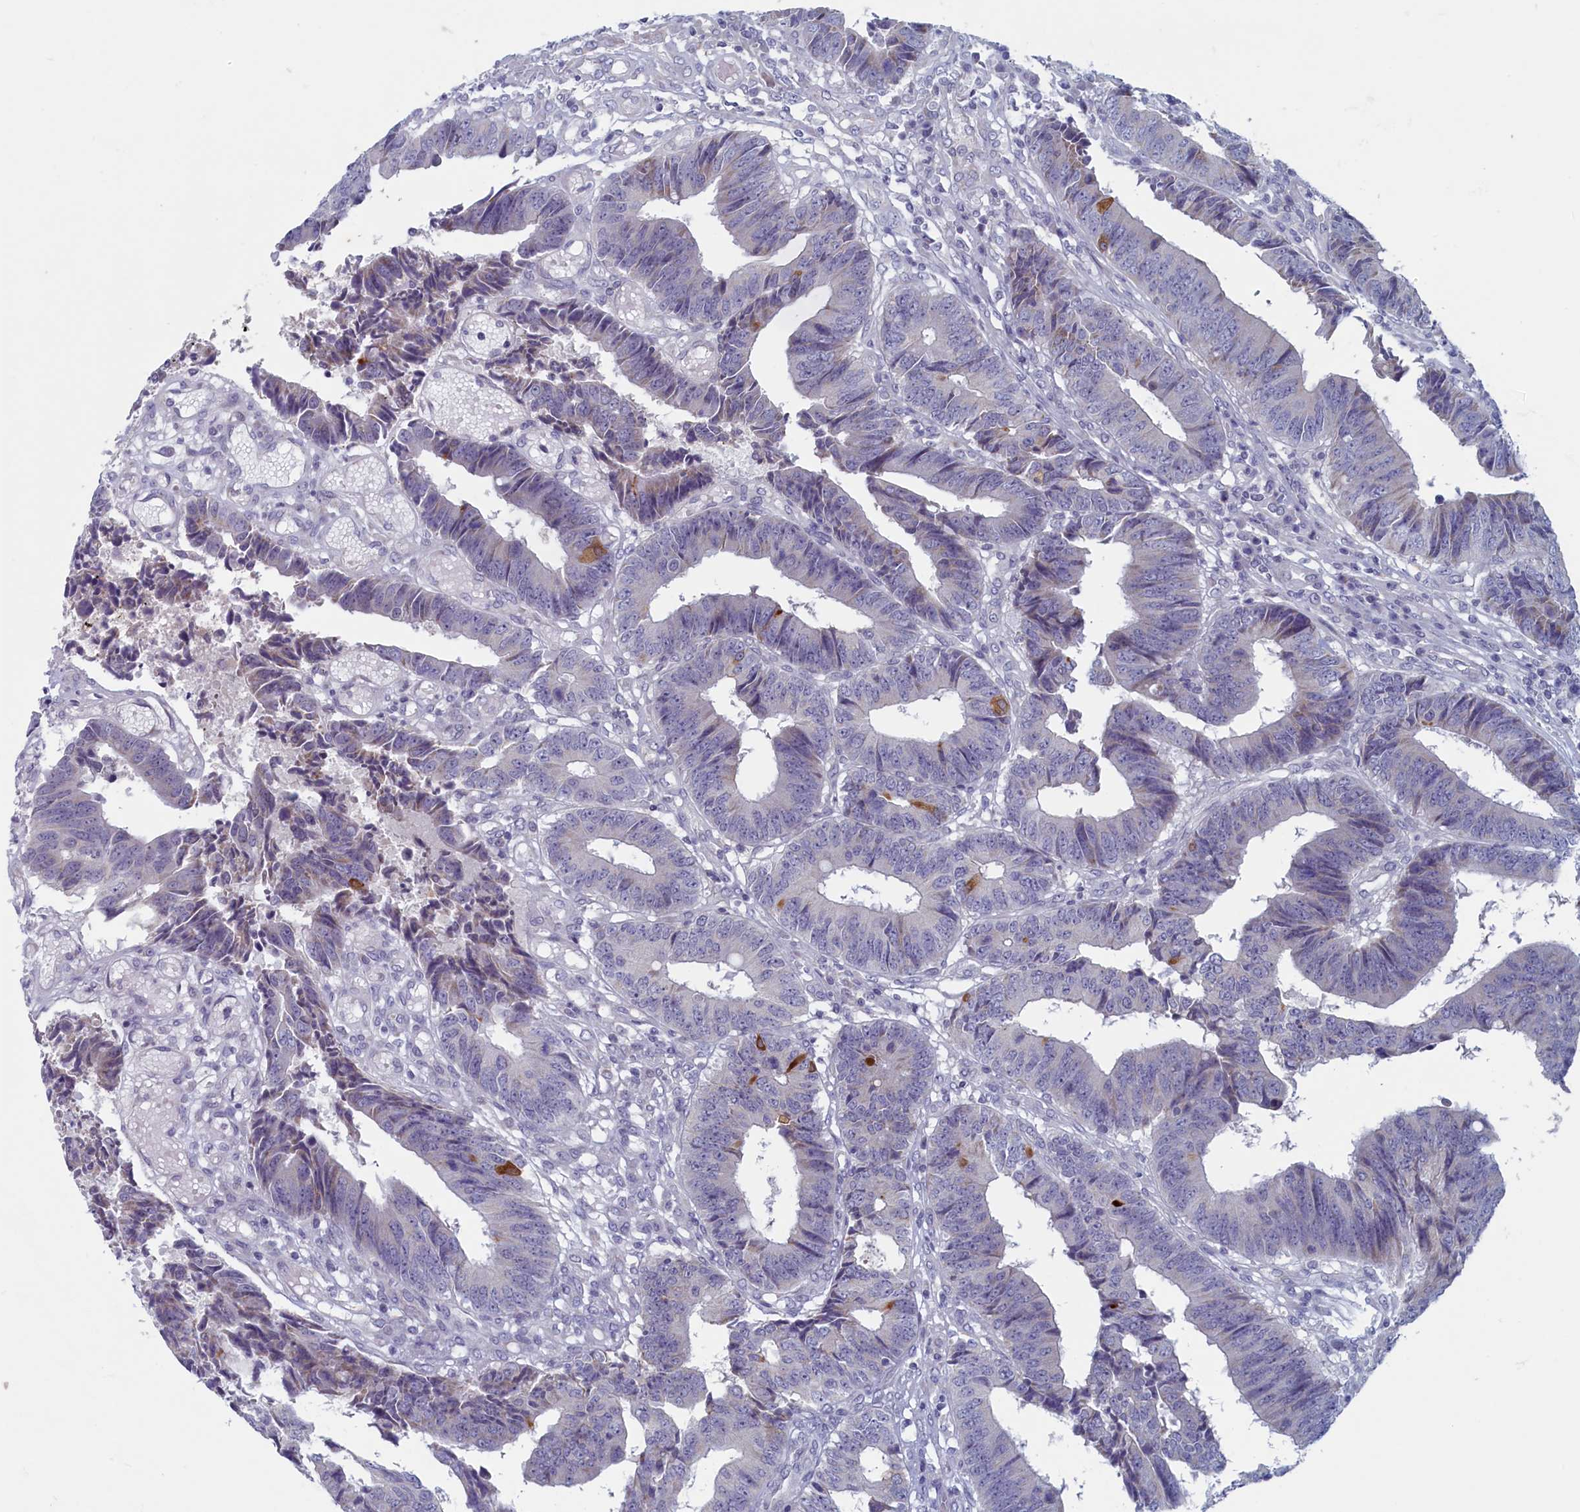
{"staining": {"intensity": "moderate", "quantity": "<25%", "location": "cytoplasmic/membranous"}, "tissue": "colorectal cancer", "cell_type": "Tumor cells", "image_type": "cancer", "snomed": [{"axis": "morphology", "description": "Adenocarcinoma, NOS"}, {"axis": "topography", "description": "Rectum"}], "caption": "Adenocarcinoma (colorectal) was stained to show a protein in brown. There is low levels of moderate cytoplasmic/membranous staining in about <25% of tumor cells. The protein of interest is stained brown, and the nuclei are stained in blue (DAB IHC with brightfield microscopy, high magnification).", "gene": "WDR76", "patient": {"sex": "male", "age": 84}}